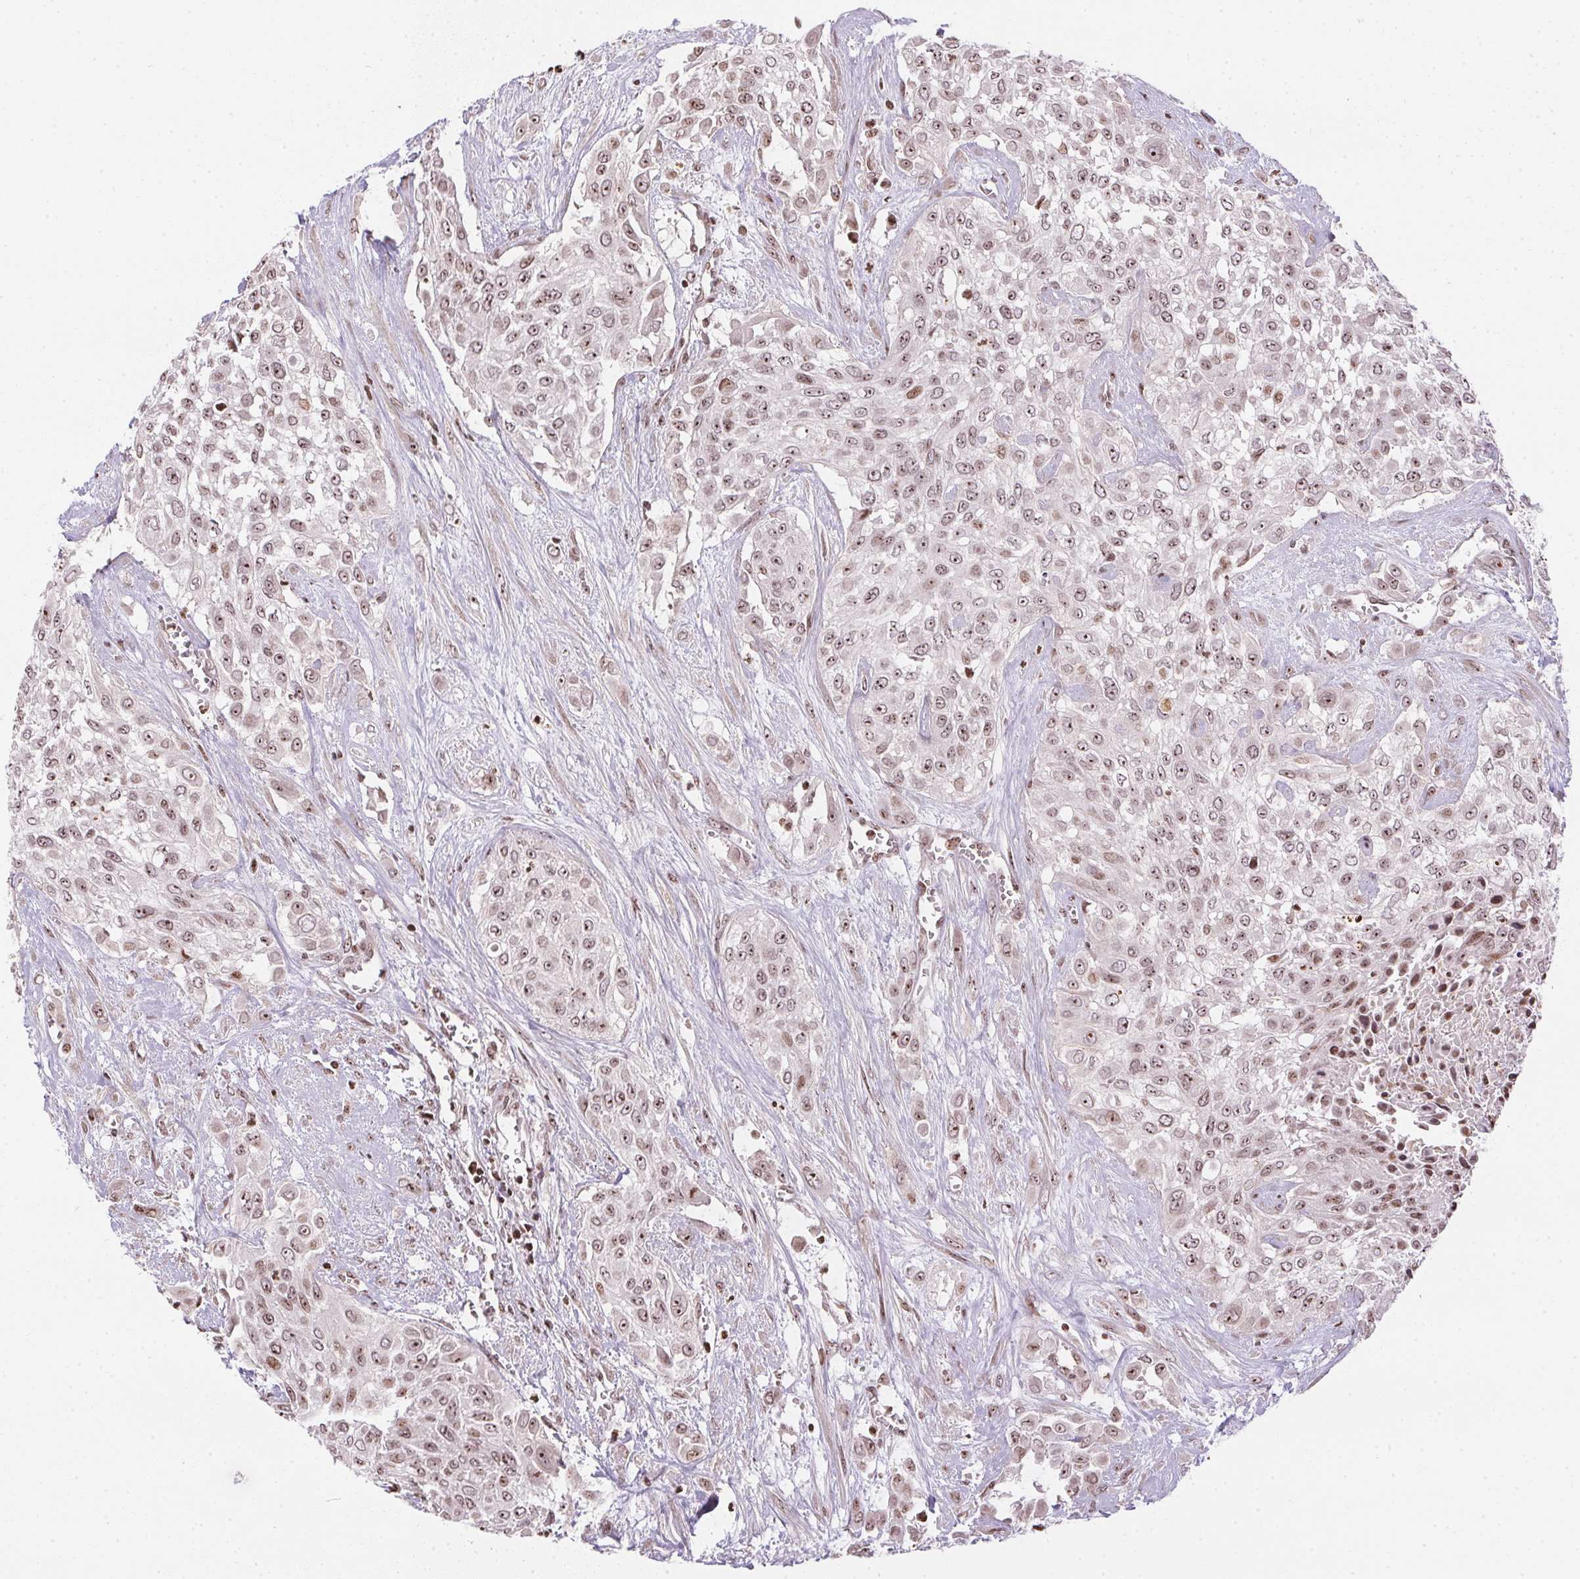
{"staining": {"intensity": "weak", "quantity": ">75%", "location": "nuclear"}, "tissue": "urothelial cancer", "cell_type": "Tumor cells", "image_type": "cancer", "snomed": [{"axis": "morphology", "description": "Urothelial carcinoma, High grade"}, {"axis": "topography", "description": "Urinary bladder"}], "caption": "Urothelial cancer stained for a protein (brown) demonstrates weak nuclear positive expression in approximately >75% of tumor cells.", "gene": "RNF181", "patient": {"sex": "male", "age": 57}}